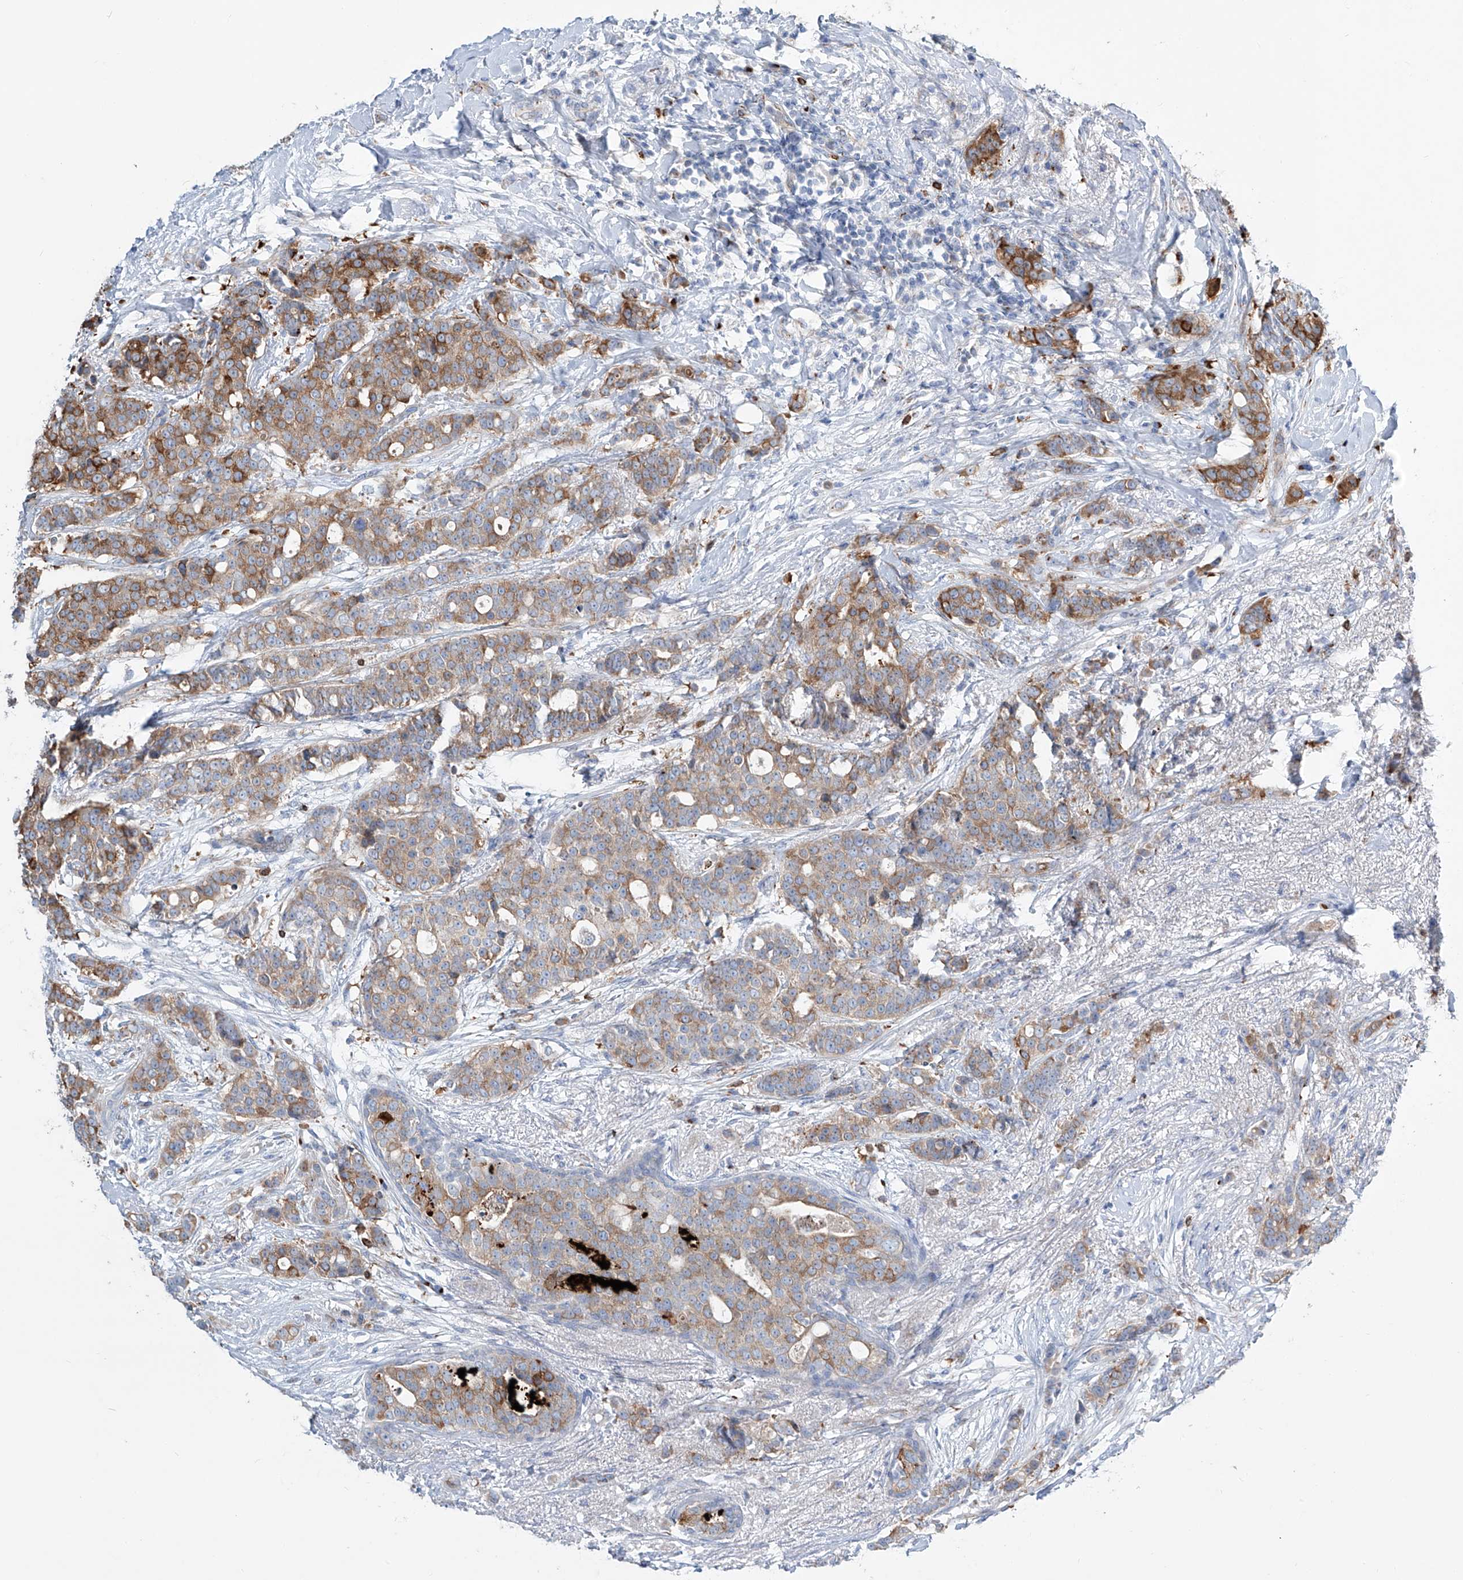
{"staining": {"intensity": "moderate", "quantity": ">75%", "location": "cytoplasmic/membranous"}, "tissue": "breast cancer", "cell_type": "Tumor cells", "image_type": "cancer", "snomed": [{"axis": "morphology", "description": "Lobular carcinoma"}, {"axis": "topography", "description": "Breast"}], "caption": "A micrograph of human lobular carcinoma (breast) stained for a protein shows moderate cytoplasmic/membranous brown staining in tumor cells.", "gene": "CDH5", "patient": {"sex": "female", "age": 51}}